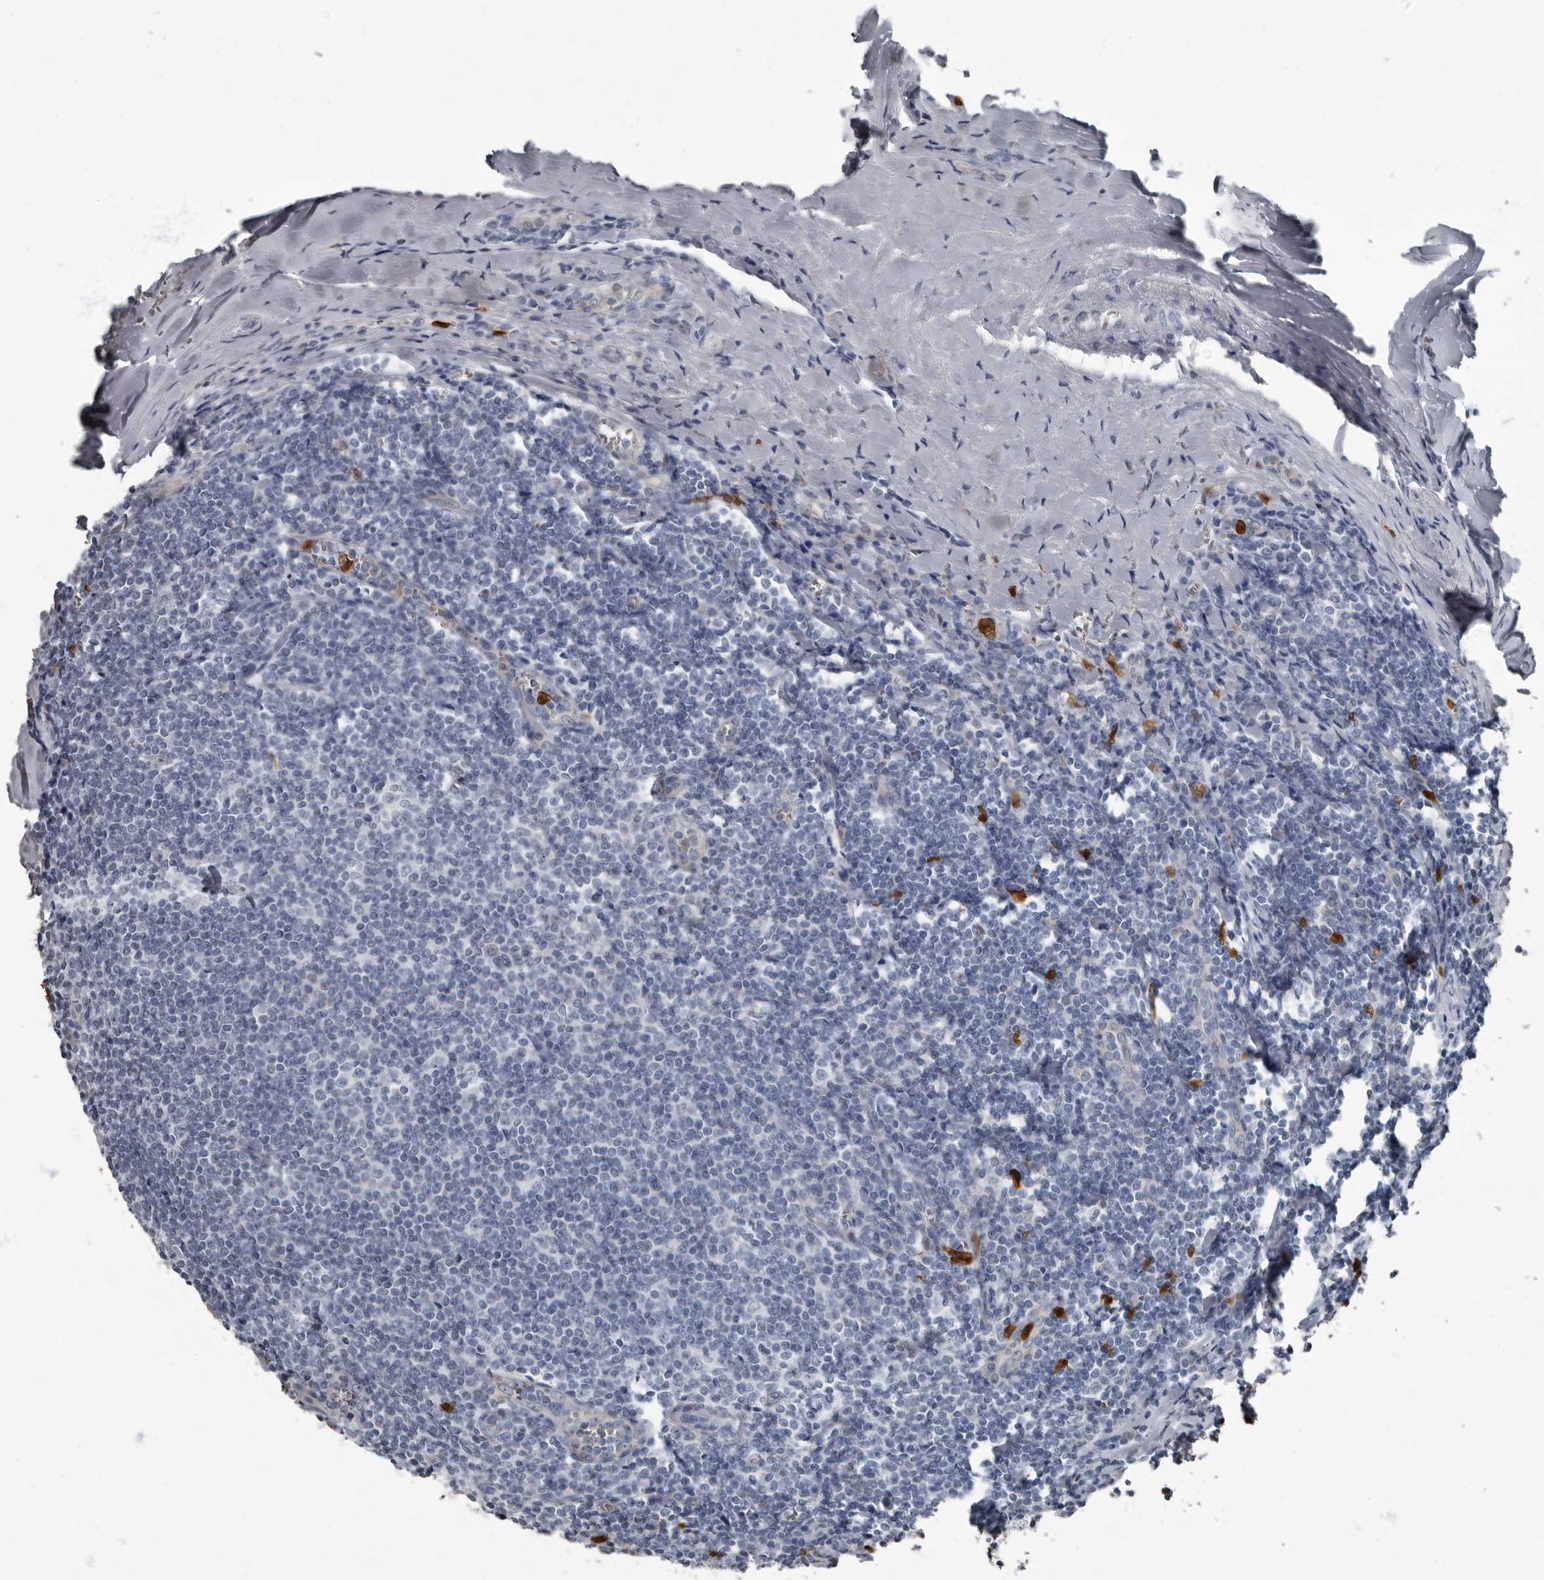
{"staining": {"intensity": "negative", "quantity": "none", "location": "none"}, "tissue": "tonsil", "cell_type": "Germinal center cells", "image_type": "normal", "snomed": [{"axis": "morphology", "description": "Normal tissue, NOS"}, {"axis": "topography", "description": "Tonsil"}], "caption": "Immunohistochemistry photomicrograph of normal human tonsil stained for a protein (brown), which displays no positivity in germinal center cells.", "gene": "TPD52L1", "patient": {"sex": "male", "age": 27}}